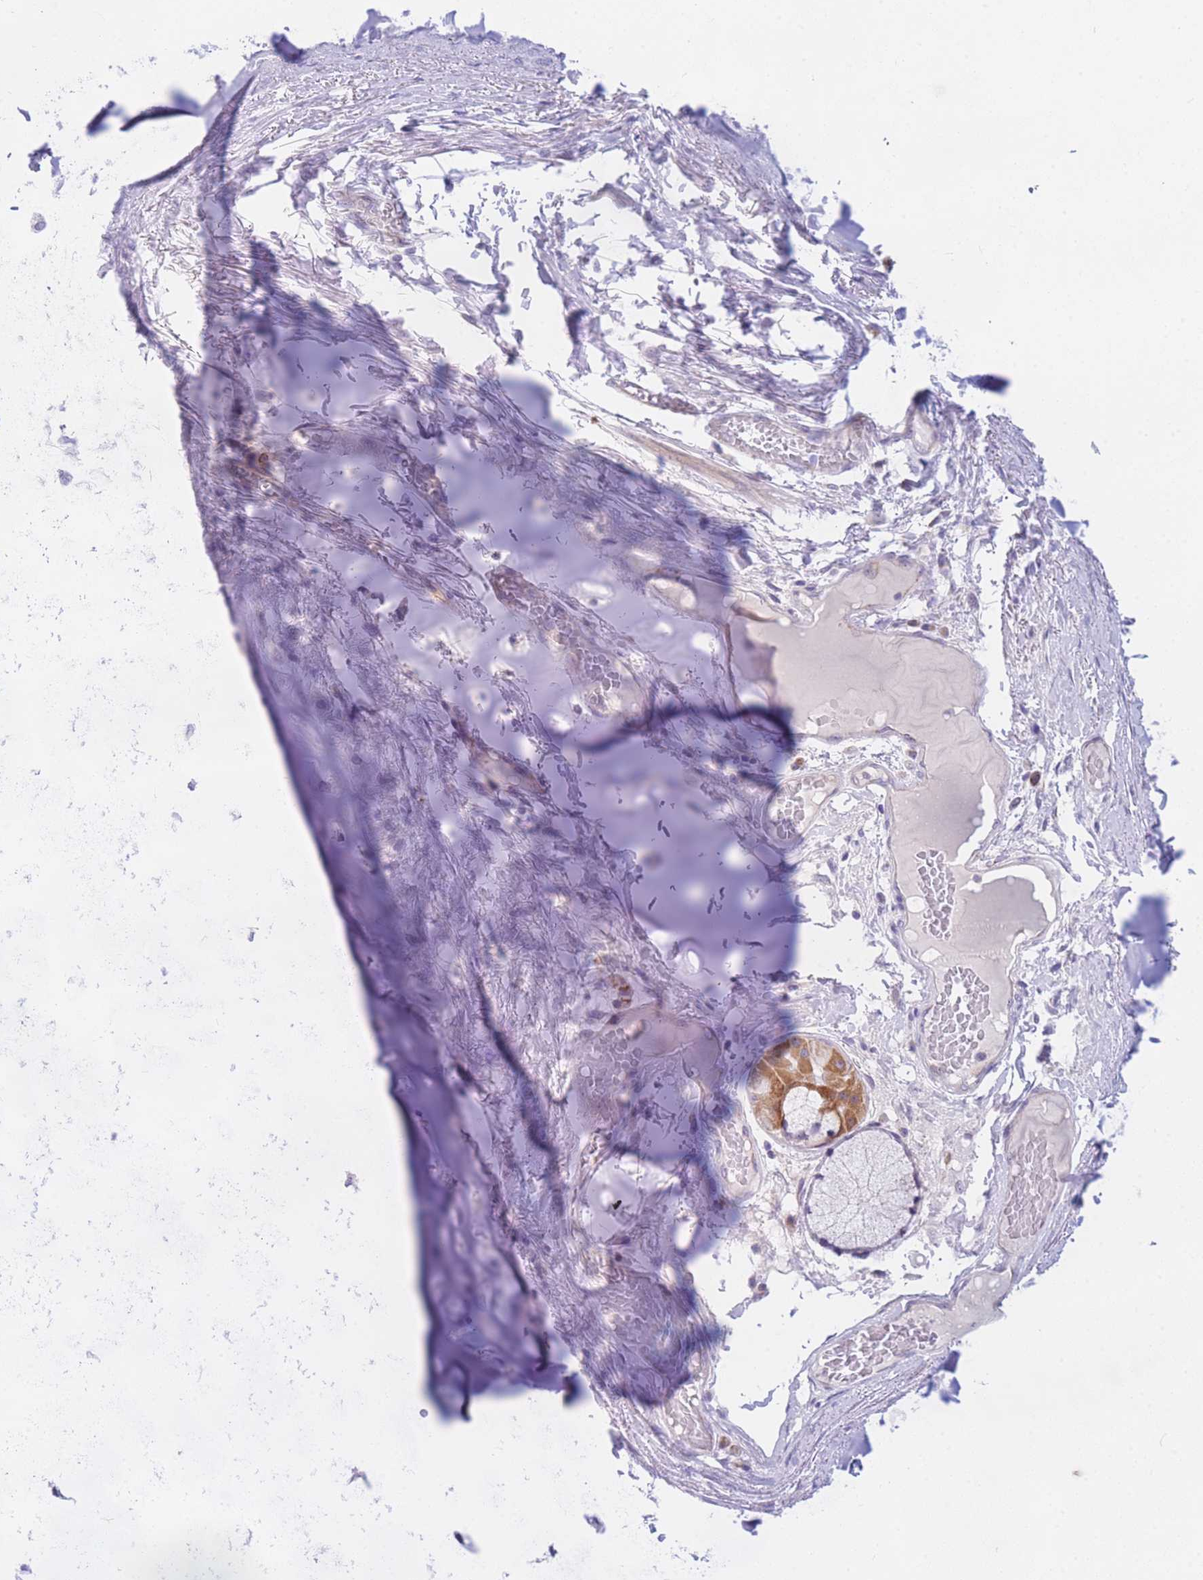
{"staining": {"intensity": "negative", "quantity": "none", "location": "none"}, "tissue": "soft tissue", "cell_type": "Chondrocytes", "image_type": "normal", "snomed": [{"axis": "morphology", "description": "Normal tissue, NOS"}, {"axis": "topography", "description": "Cartilage tissue"}, {"axis": "topography", "description": "Bronchus"}], "caption": "Immunohistochemistry (IHC) of benign human soft tissue exhibits no positivity in chondrocytes.", "gene": "DDX49", "patient": {"sex": "male", "age": 56}}